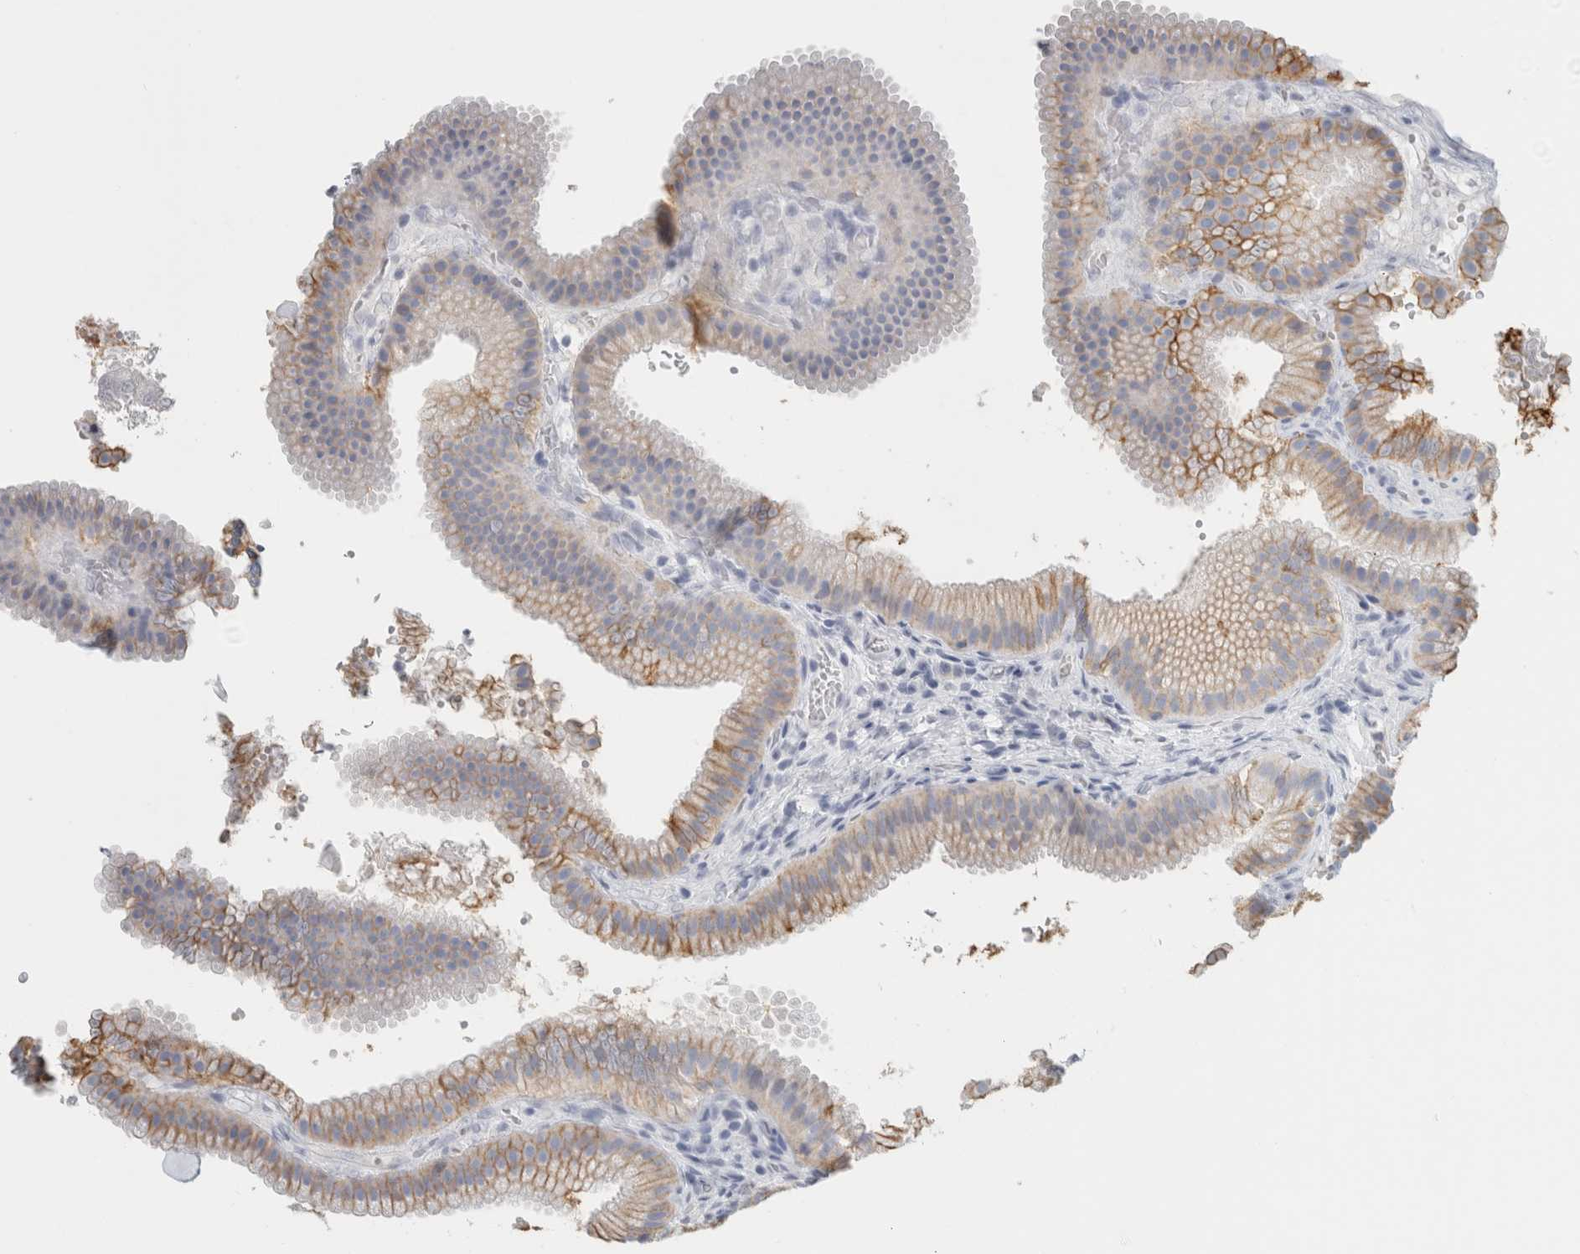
{"staining": {"intensity": "moderate", "quantity": "<25%", "location": "cytoplasmic/membranous"}, "tissue": "gallbladder", "cell_type": "Glandular cells", "image_type": "normal", "snomed": [{"axis": "morphology", "description": "Normal tissue, NOS"}, {"axis": "topography", "description": "Gallbladder"}], "caption": "Immunohistochemistry (IHC) (DAB (3,3'-diaminobenzidine)) staining of unremarkable human gallbladder displays moderate cytoplasmic/membranous protein positivity in approximately <25% of glandular cells. (Stains: DAB (3,3'-diaminobenzidine) in brown, nuclei in blue, Microscopy: brightfield microscopy at high magnification).", "gene": "TSPAN8", "patient": {"sex": "female", "age": 30}}